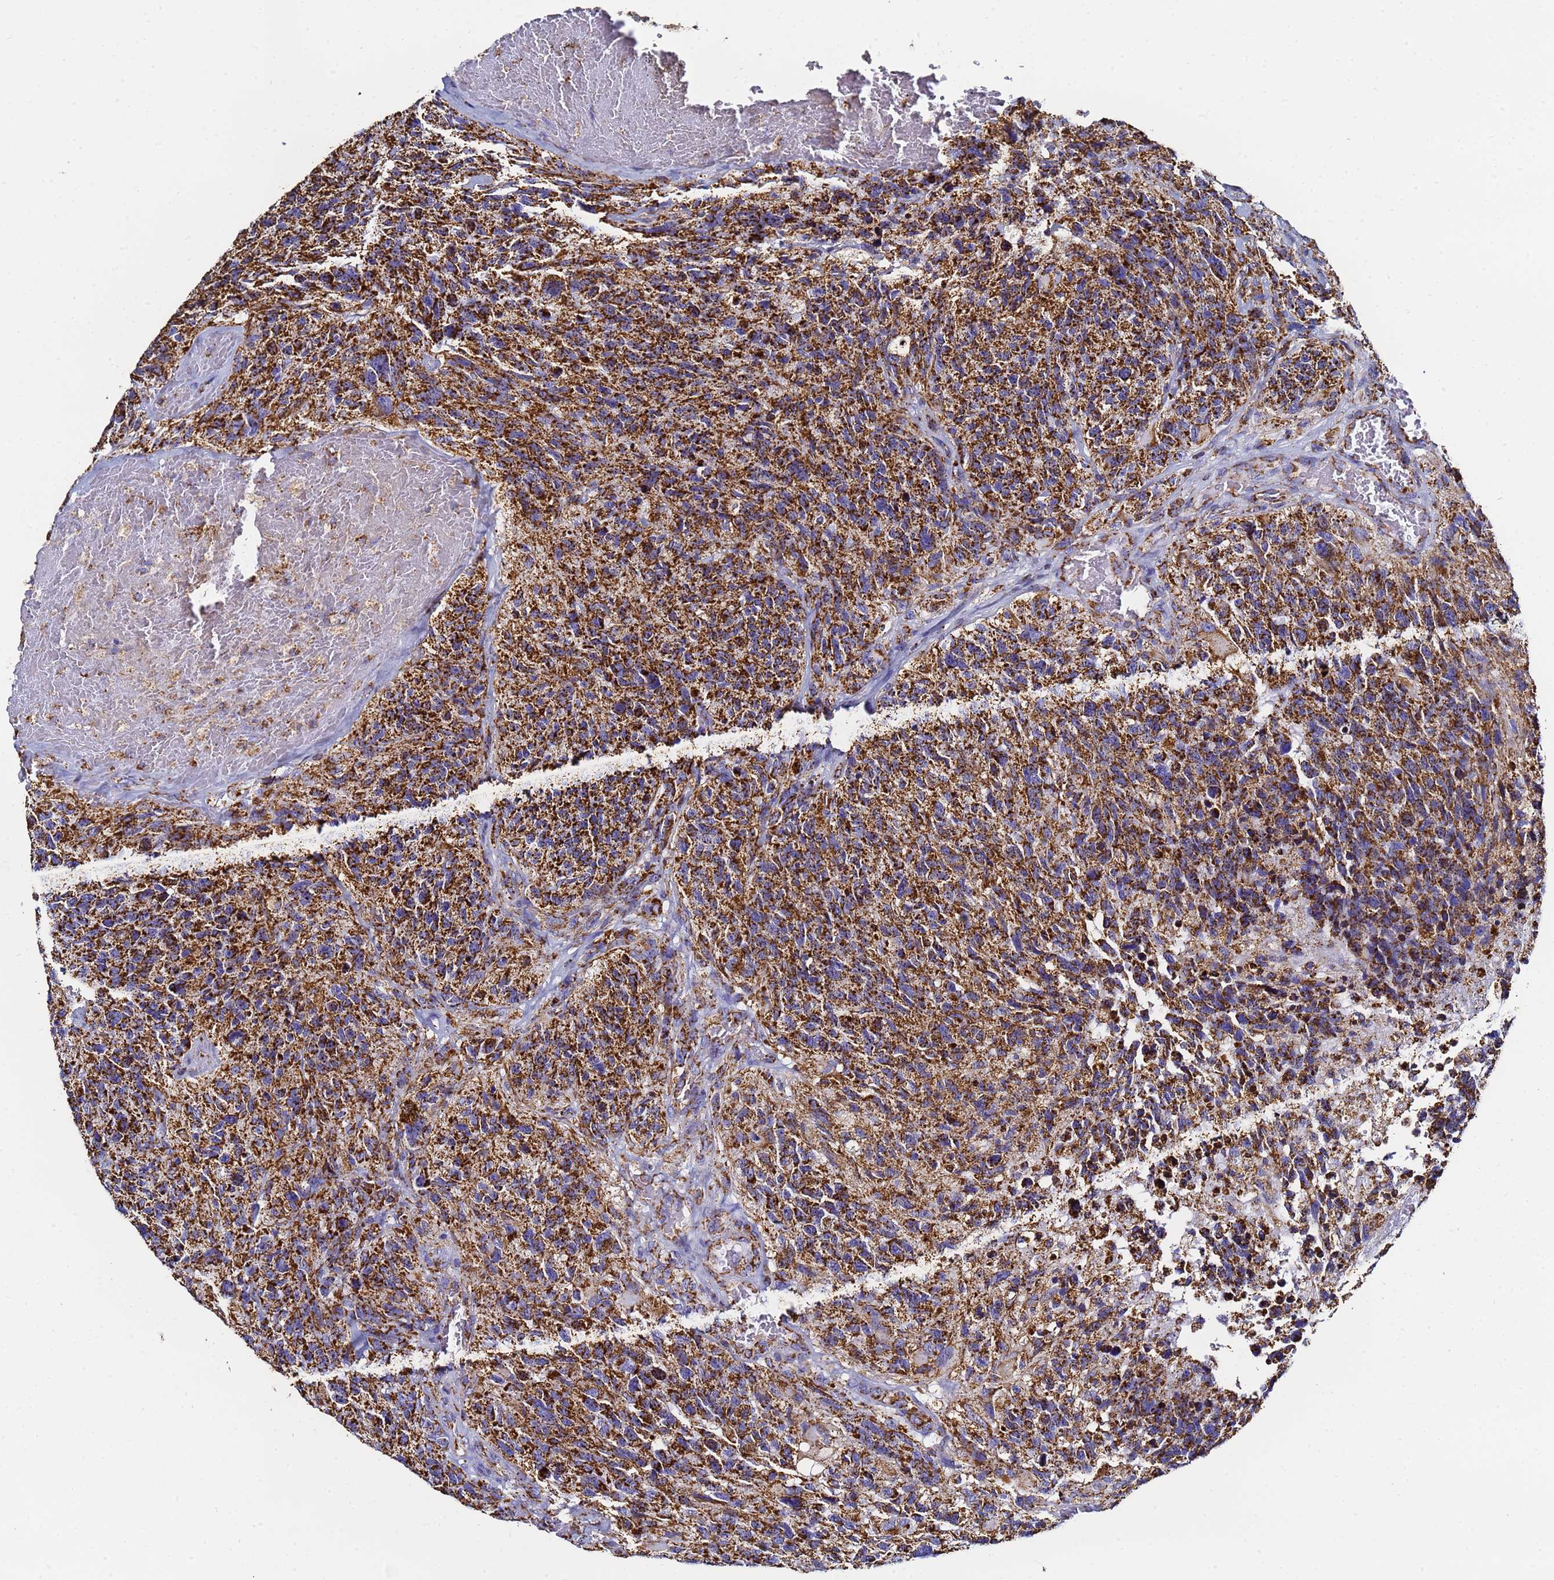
{"staining": {"intensity": "strong", "quantity": ">75%", "location": "cytoplasmic/membranous"}, "tissue": "glioma", "cell_type": "Tumor cells", "image_type": "cancer", "snomed": [{"axis": "morphology", "description": "Glioma, malignant, High grade"}, {"axis": "topography", "description": "Brain"}], "caption": "Protein staining of glioma tissue demonstrates strong cytoplasmic/membranous positivity in approximately >75% of tumor cells. The staining was performed using DAB (3,3'-diaminobenzidine), with brown indicating positive protein expression. Nuclei are stained blue with hematoxylin.", "gene": "PHB2", "patient": {"sex": "male", "age": 69}}